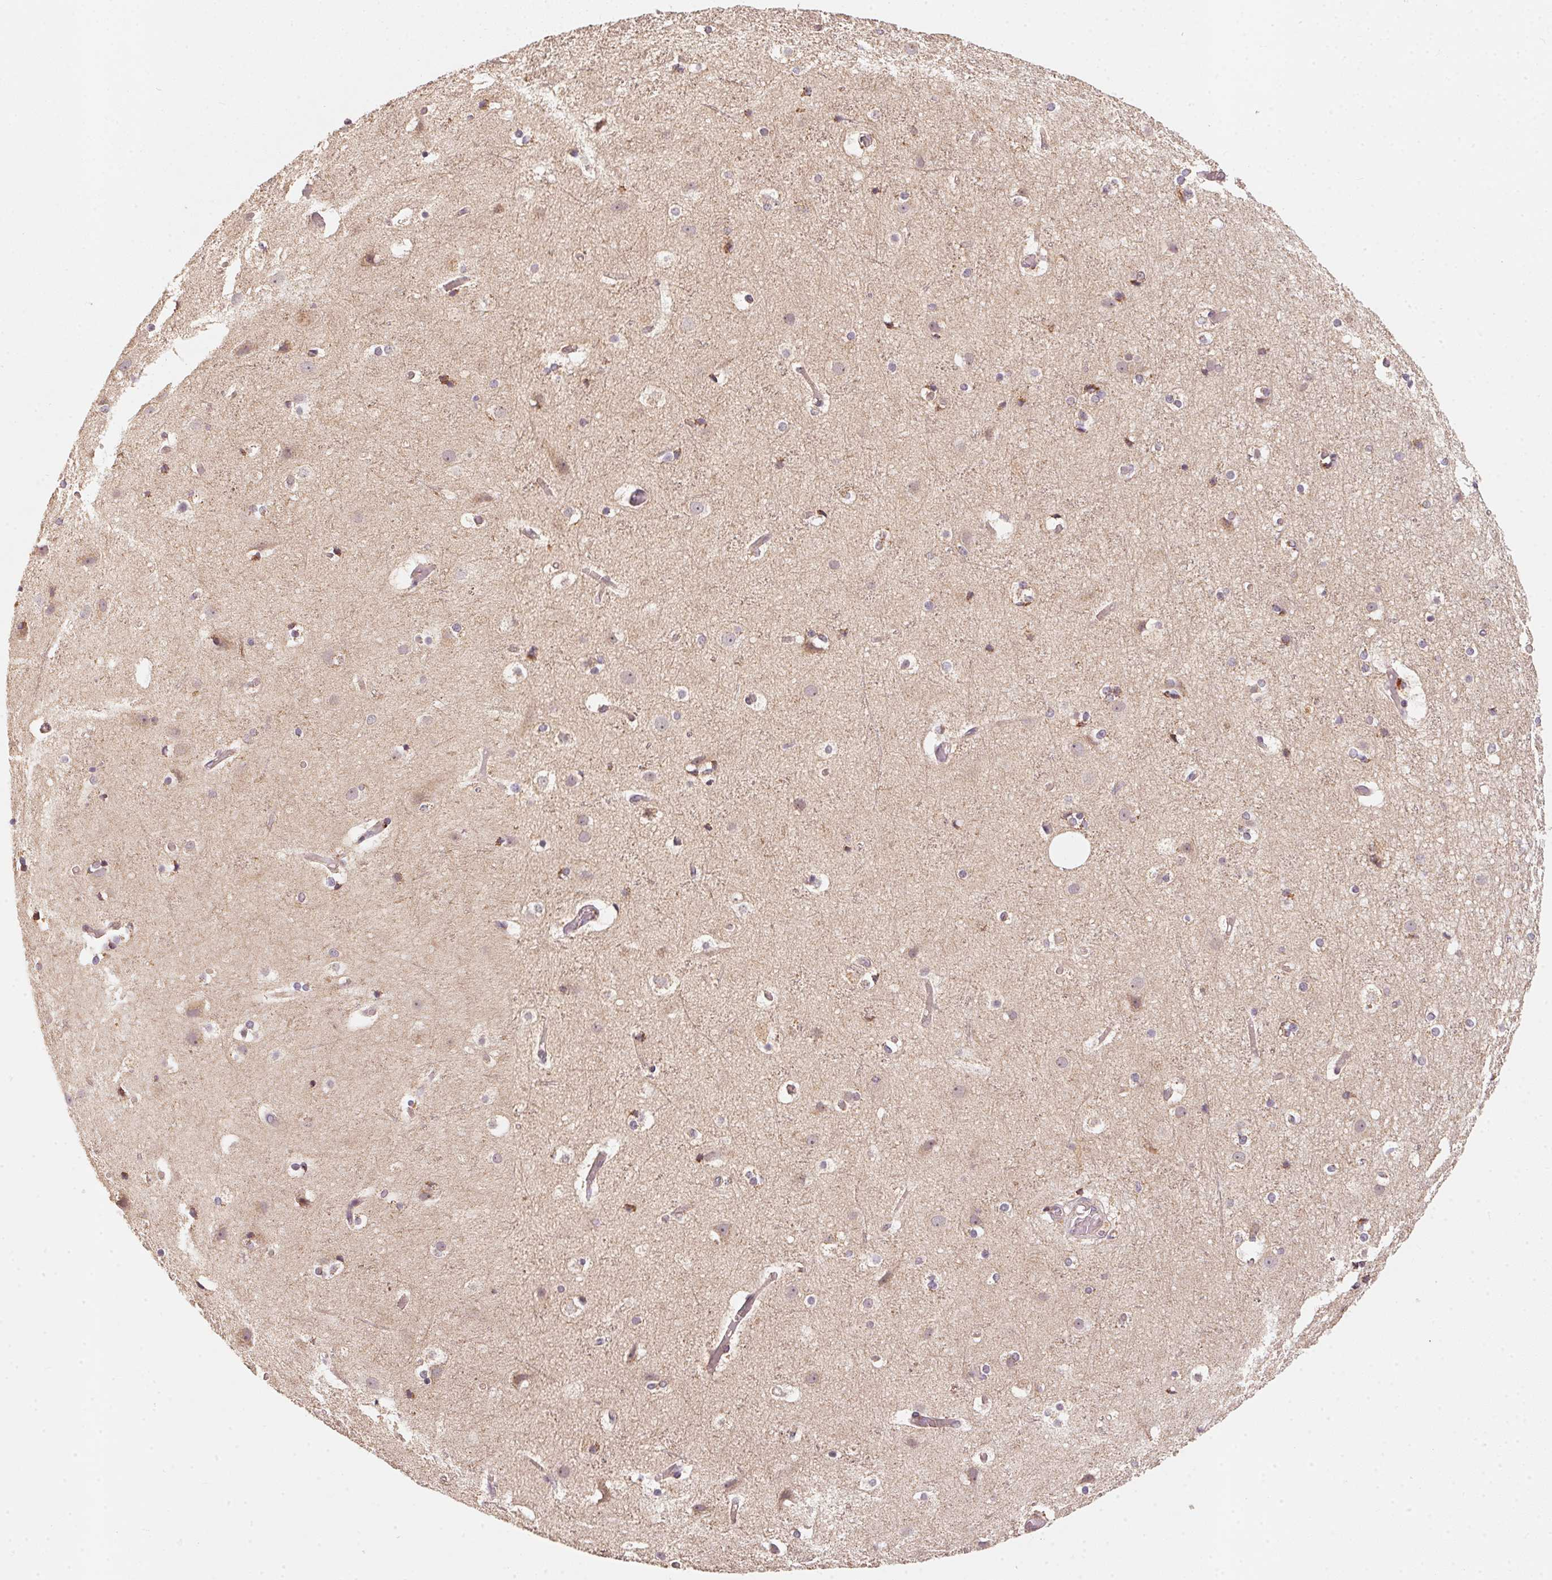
{"staining": {"intensity": "weak", "quantity": "25%-75%", "location": "cytoplasmic/membranous"}, "tissue": "cerebral cortex", "cell_type": "Endothelial cells", "image_type": "normal", "snomed": [{"axis": "morphology", "description": "Normal tissue, NOS"}, {"axis": "topography", "description": "Cerebral cortex"}], "caption": "Unremarkable cerebral cortex was stained to show a protein in brown. There is low levels of weak cytoplasmic/membranous staining in about 25%-75% of endothelial cells.", "gene": "MATCAP1", "patient": {"sex": "female", "age": 52}}